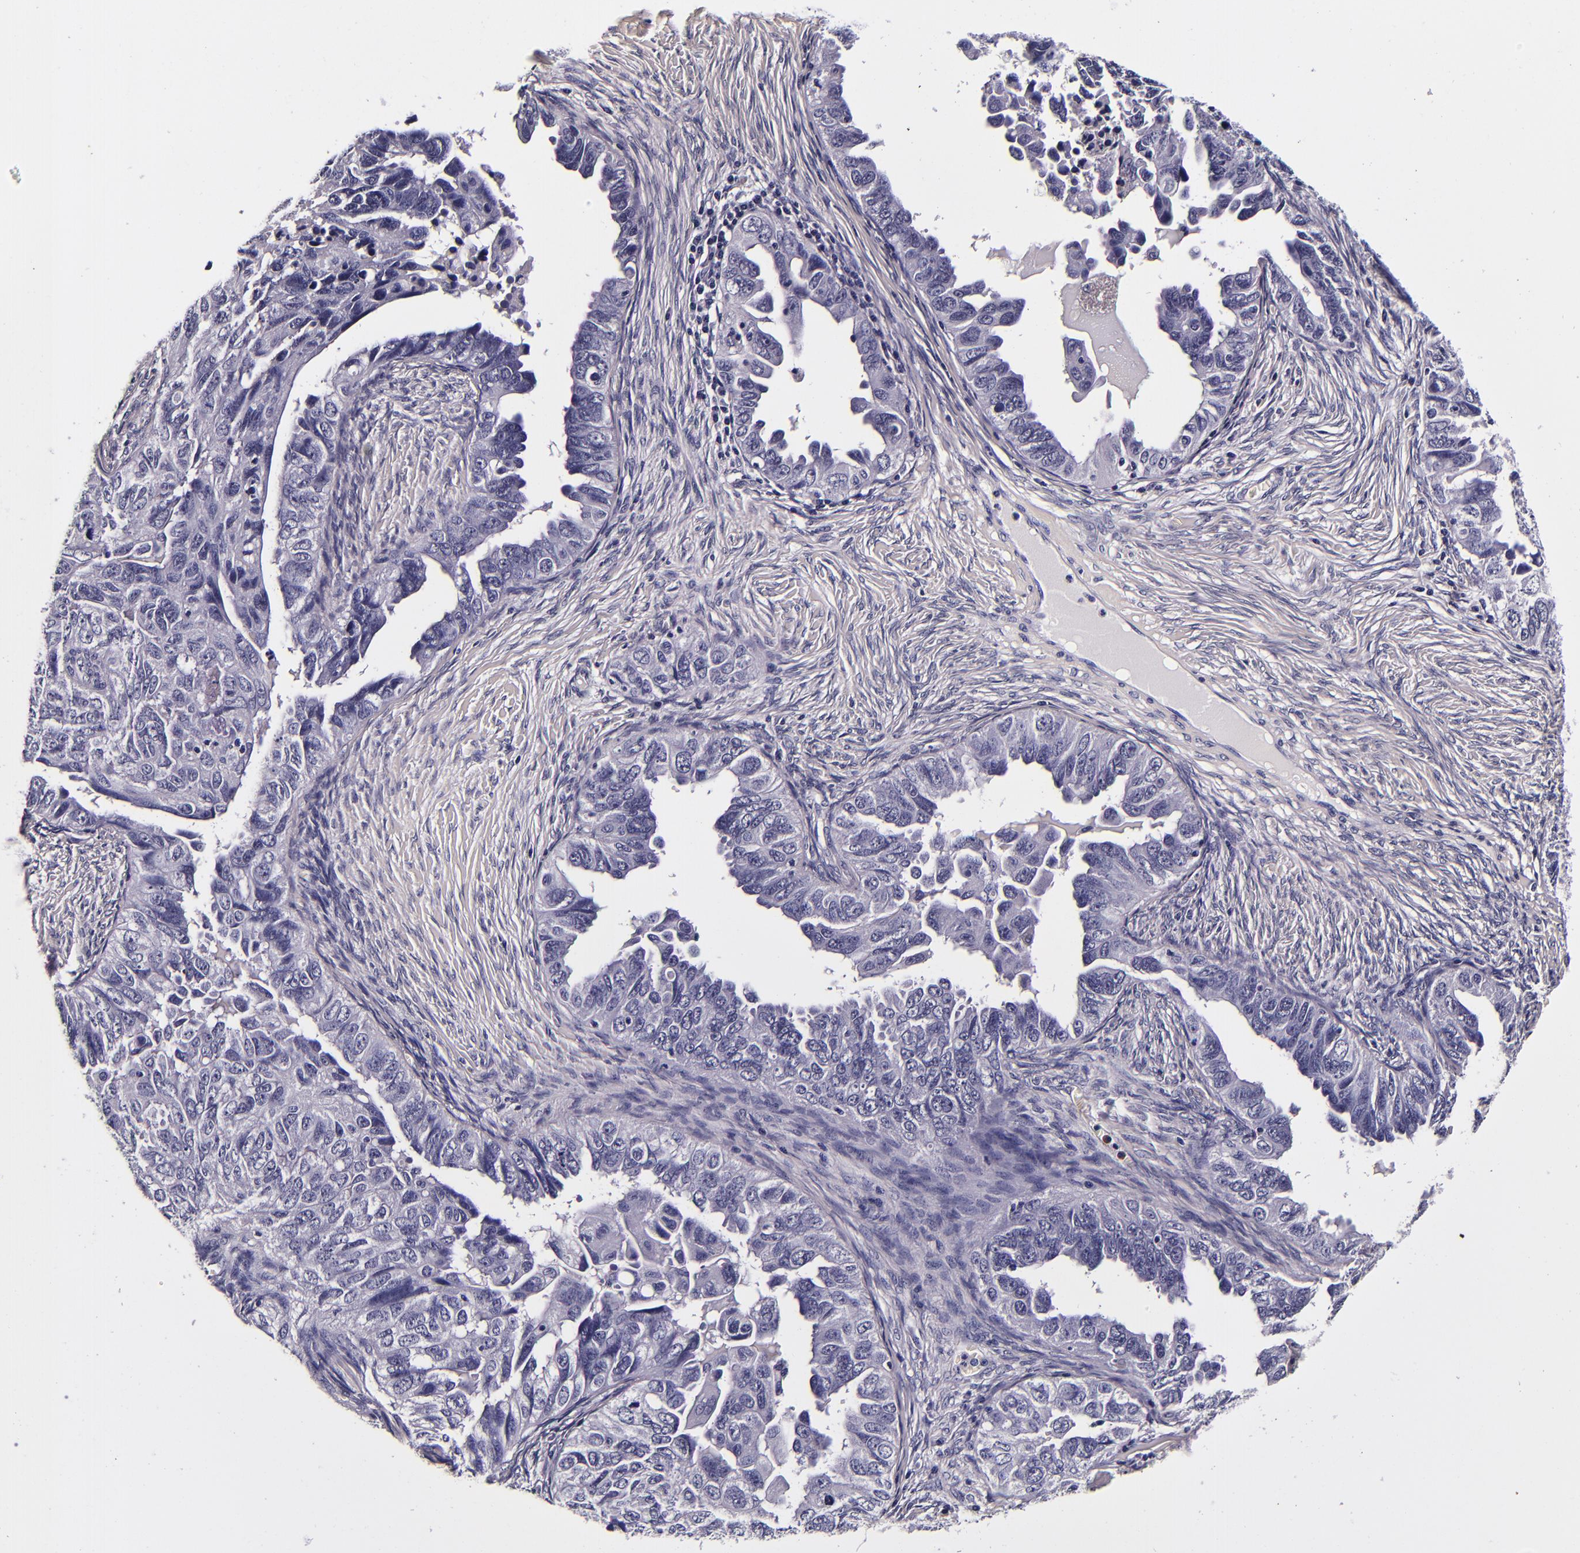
{"staining": {"intensity": "negative", "quantity": "none", "location": "none"}, "tissue": "ovarian cancer", "cell_type": "Tumor cells", "image_type": "cancer", "snomed": [{"axis": "morphology", "description": "Cystadenocarcinoma, serous, NOS"}, {"axis": "topography", "description": "Ovary"}], "caption": "Protein analysis of serous cystadenocarcinoma (ovarian) reveals no significant positivity in tumor cells.", "gene": "FBN1", "patient": {"sex": "female", "age": 82}}